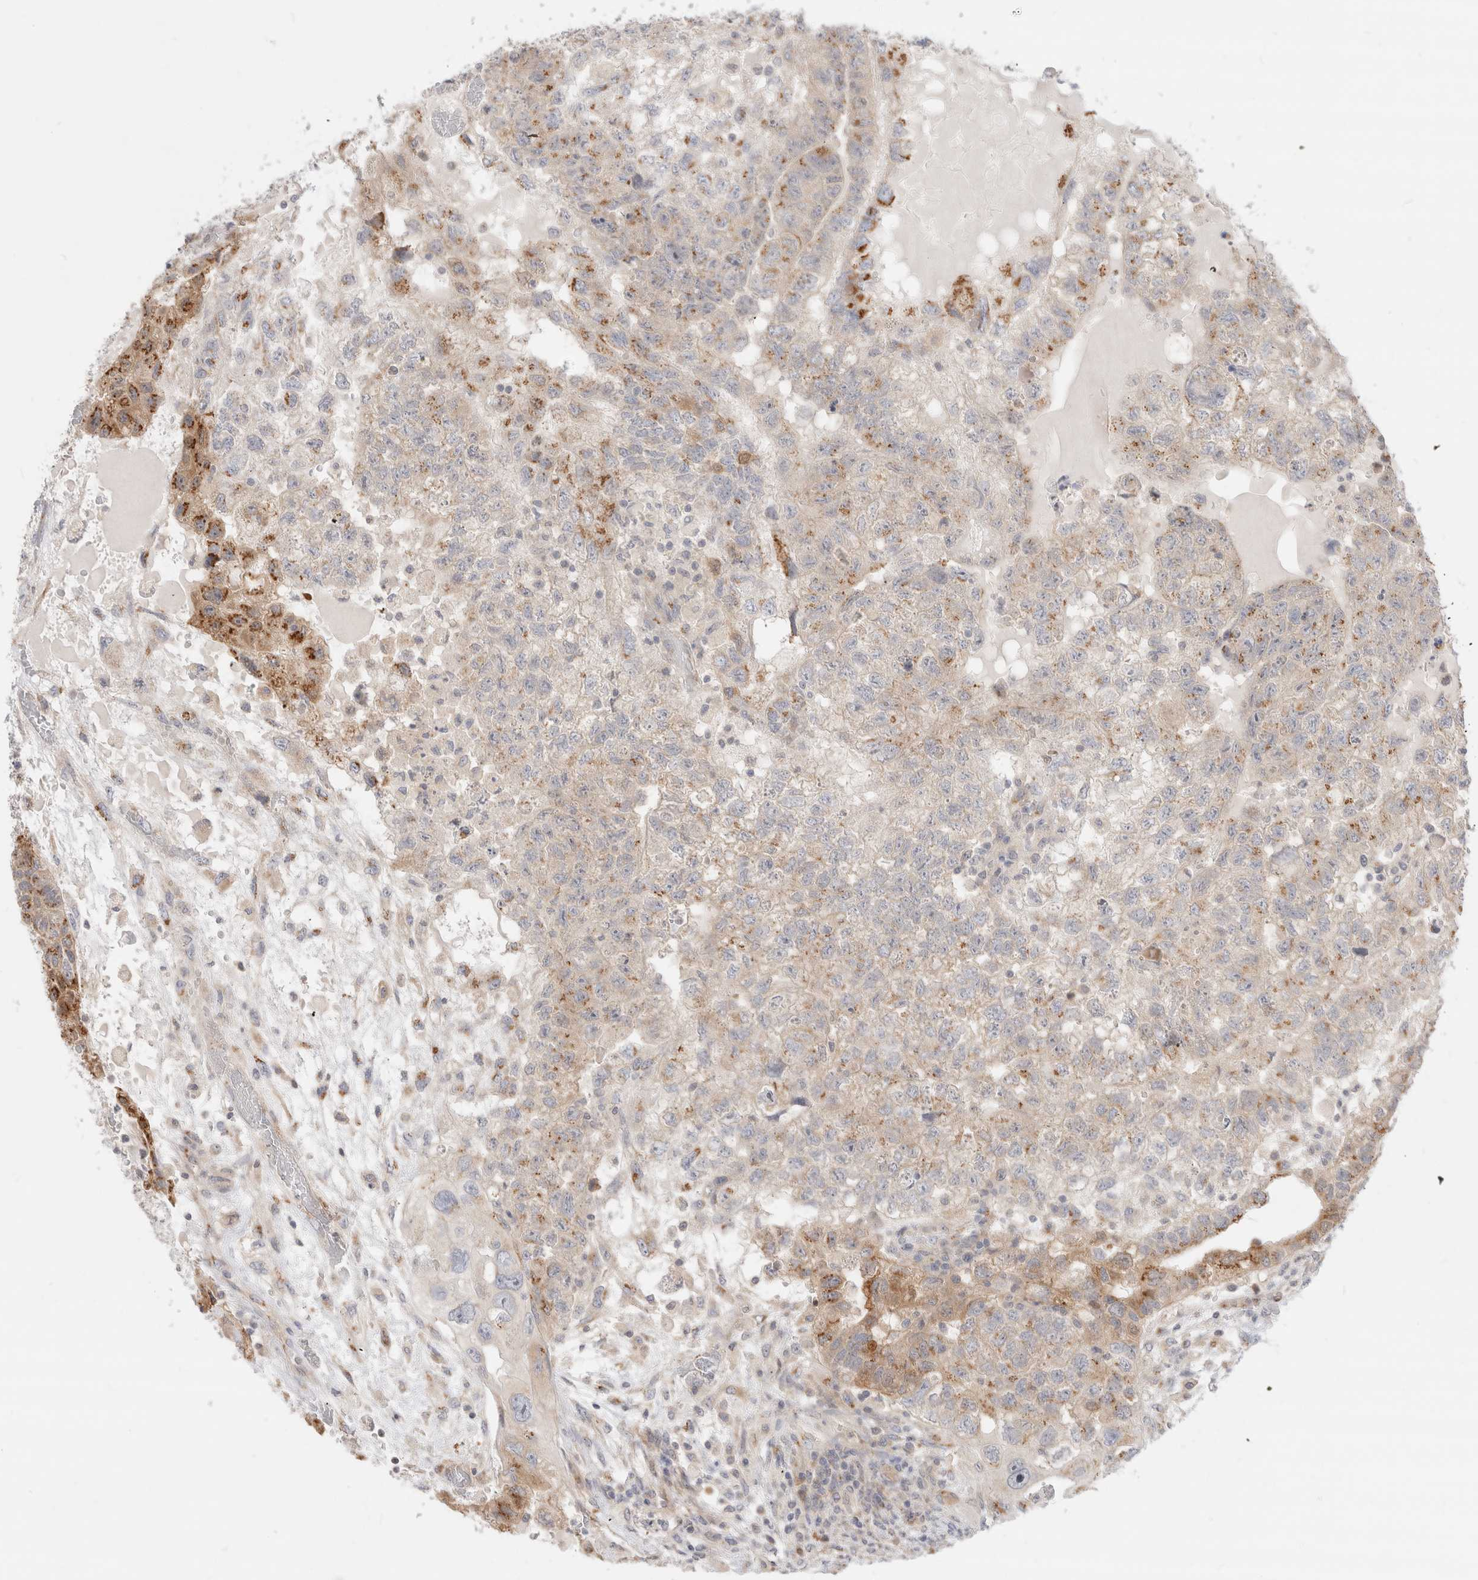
{"staining": {"intensity": "moderate", "quantity": "<25%", "location": "cytoplasmic/membranous"}, "tissue": "testis cancer", "cell_type": "Tumor cells", "image_type": "cancer", "snomed": [{"axis": "morphology", "description": "Carcinoma, Embryonal, NOS"}, {"axis": "topography", "description": "Testis"}], "caption": "Approximately <25% of tumor cells in human embryonal carcinoma (testis) exhibit moderate cytoplasmic/membranous protein staining as visualized by brown immunohistochemical staining.", "gene": "EFCAB13", "patient": {"sex": "male", "age": 36}}